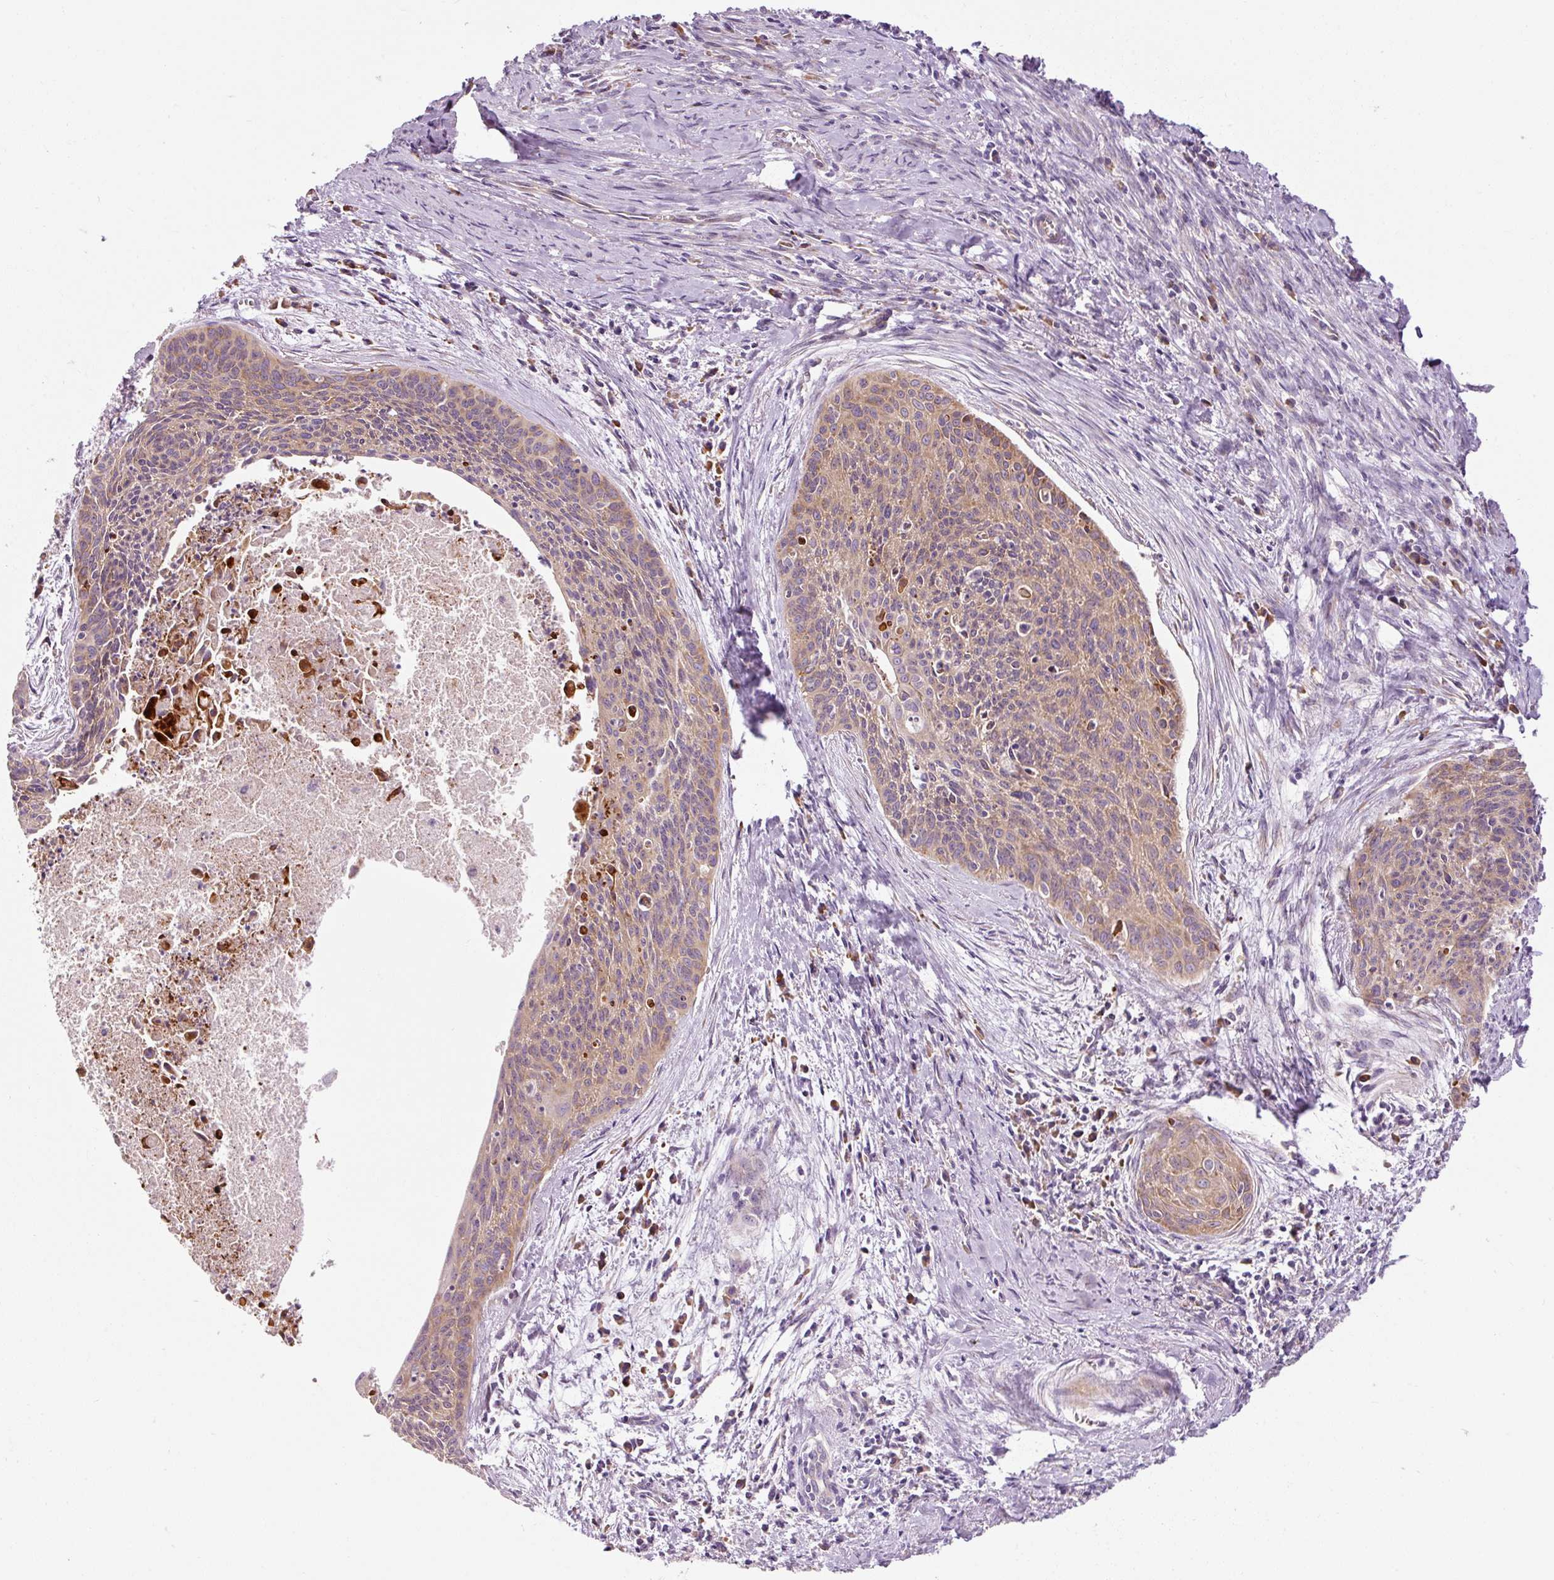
{"staining": {"intensity": "weak", "quantity": ">75%", "location": "cytoplasmic/membranous"}, "tissue": "cervical cancer", "cell_type": "Tumor cells", "image_type": "cancer", "snomed": [{"axis": "morphology", "description": "Squamous cell carcinoma, NOS"}, {"axis": "topography", "description": "Cervix"}], "caption": "Tumor cells reveal weak cytoplasmic/membranous positivity in about >75% of cells in cervical cancer (squamous cell carcinoma).", "gene": "RPL10A", "patient": {"sex": "female", "age": 55}}